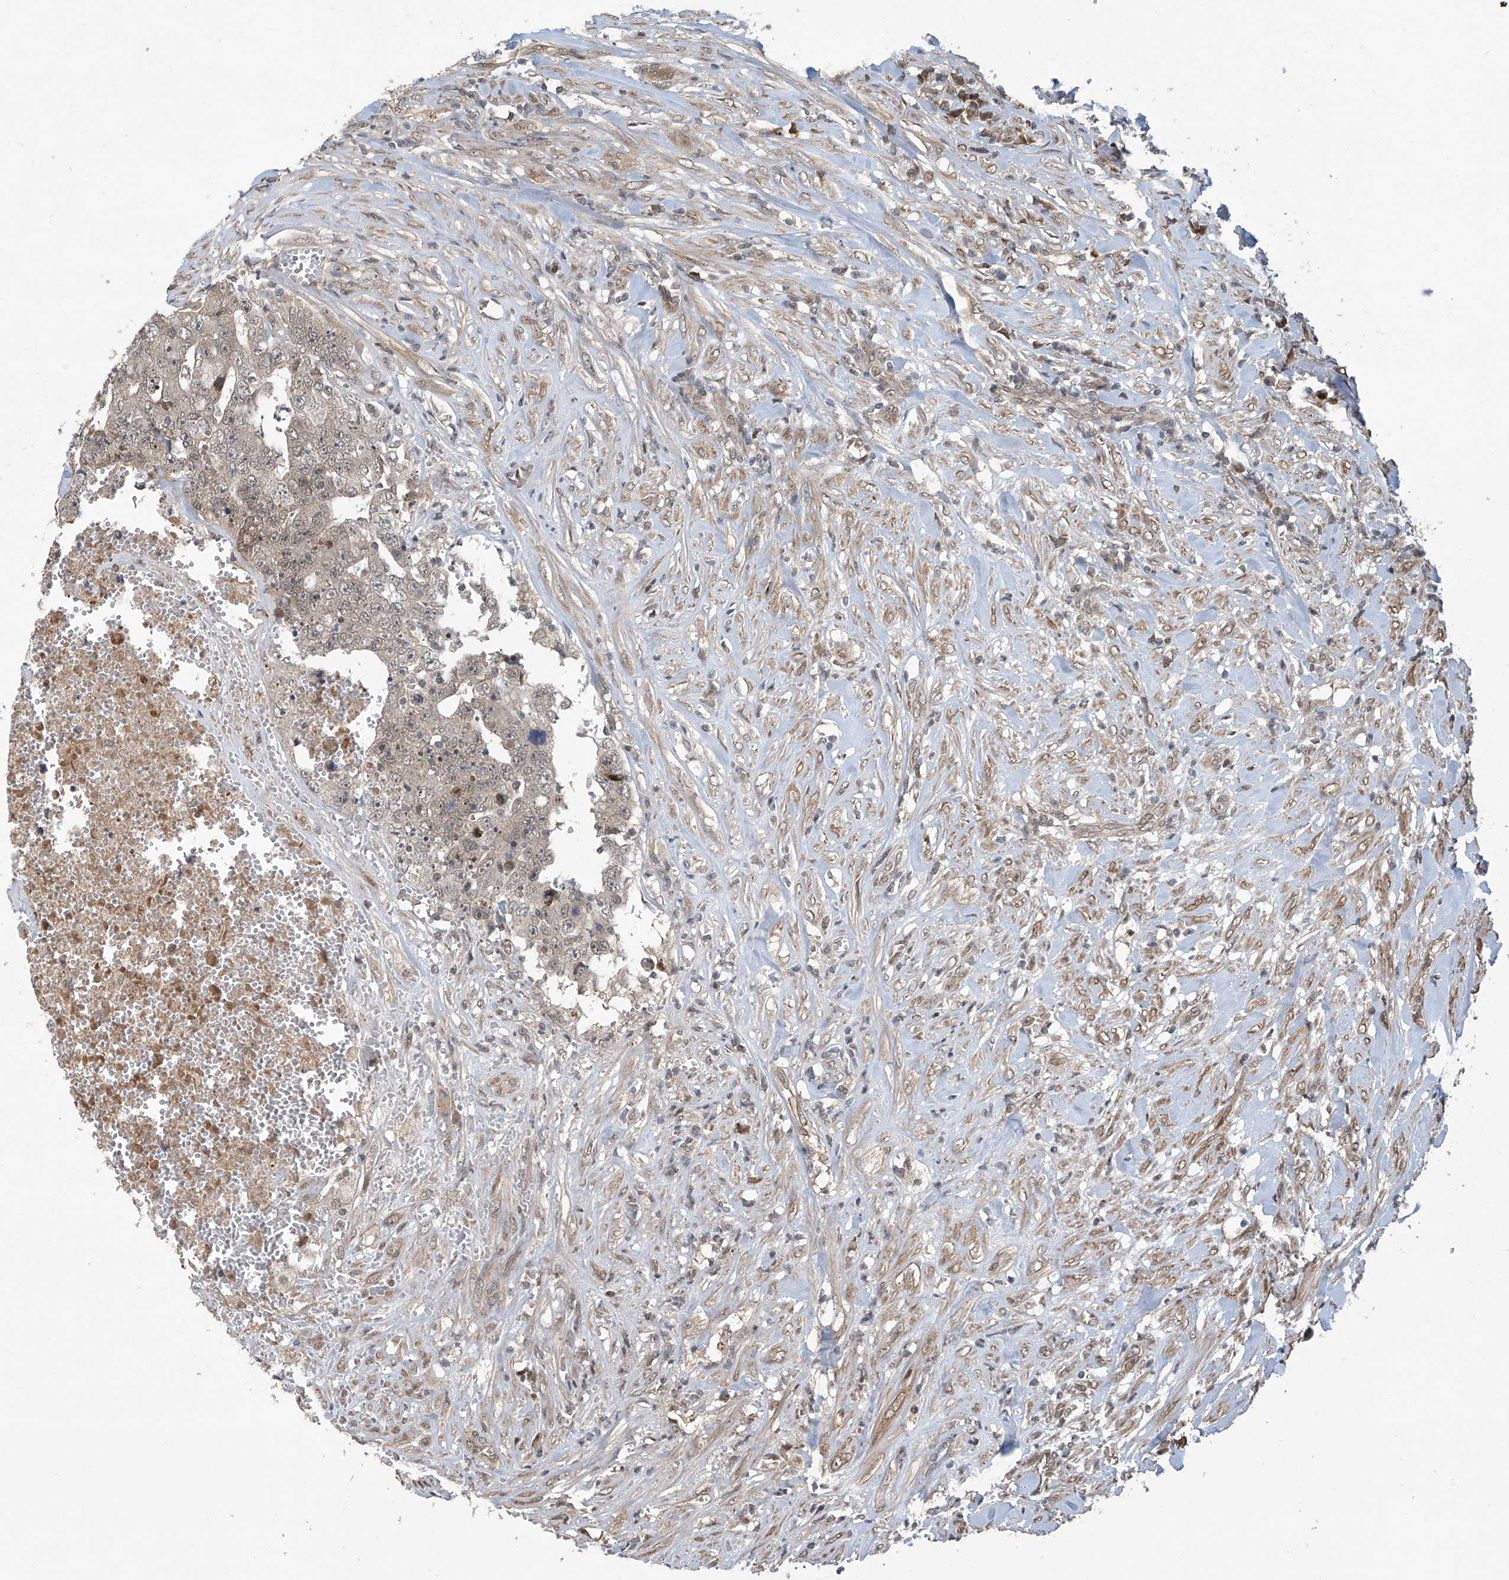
{"staining": {"intensity": "weak", "quantity": "25%-75%", "location": "nuclear"}, "tissue": "testis cancer", "cell_type": "Tumor cells", "image_type": "cancer", "snomed": [{"axis": "morphology", "description": "Carcinoma, Embryonal, NOS"}, {"axis": "topography", "description": "Testis"}], "caption": "A high-resolution histopathology image shows IHC staining of embryonal carcinoma (testis), which shows weak nuclear staining in about 25%-75% of tumor cells.", "gene": "ABHD13", "patient": {"sex": "male", "age": 26}}